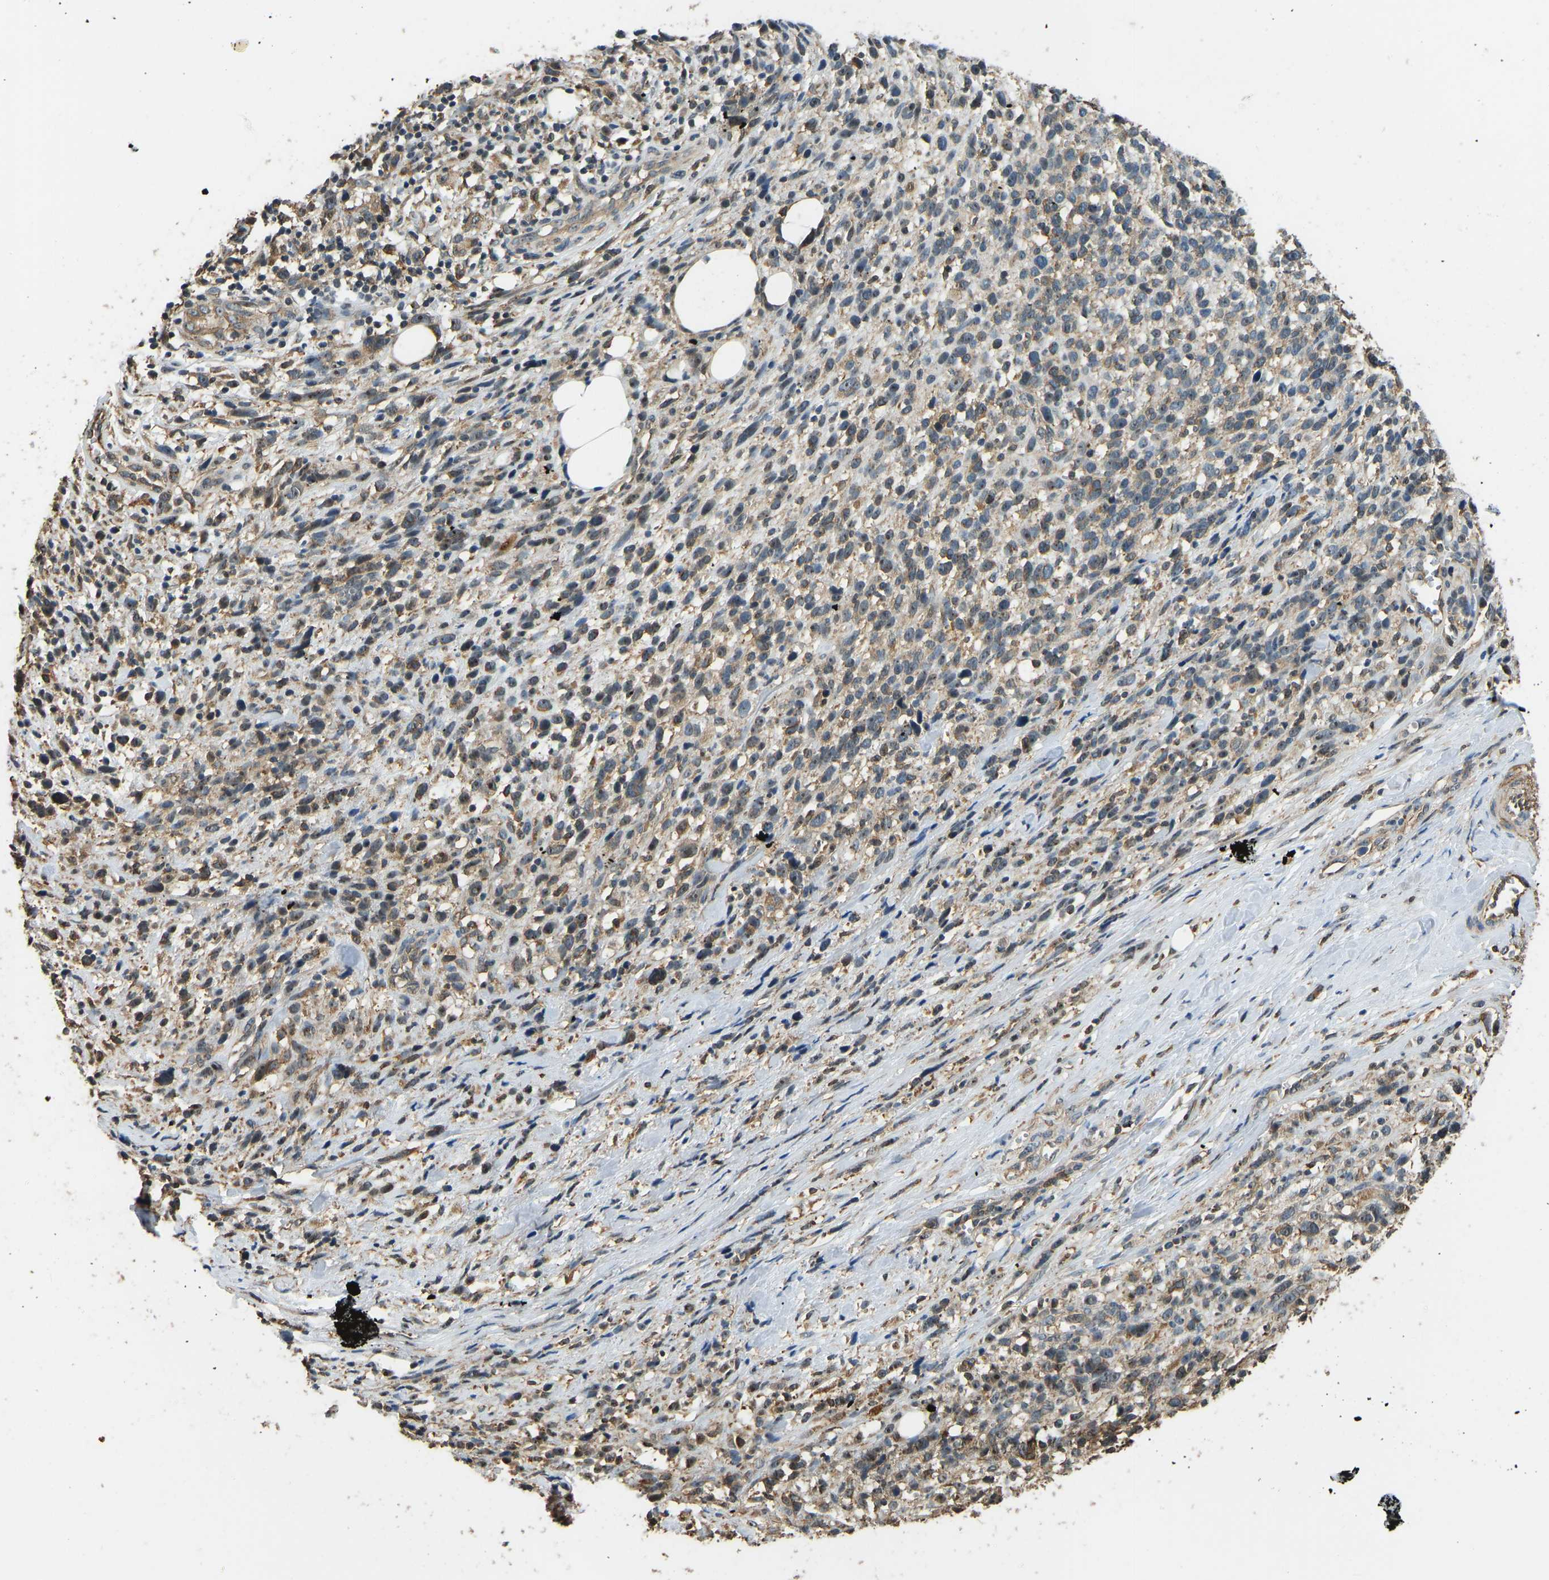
{"staining": {"intensity": "moderate", "quantity": "25%-75%", "location": "cytoplasmic/membranous,nuclear"}, "tissue": "melanoma", "cell_type": "Tumor cells", "image_type": "cancer", "snomed": [{"axis": "morphology", "description": "Malignant melanoma, NOS"}, {"axis": "topography", "description": "Skin"}], "caption": "About 25%-75% of tumor cells in melanoma exhibit moderate cytoplasmic/membranous and nuclear protein expression as visualized by brown immunohistochemical staining.", "gene": "OS9", "patient": {"sex": "female", "age": 55}}